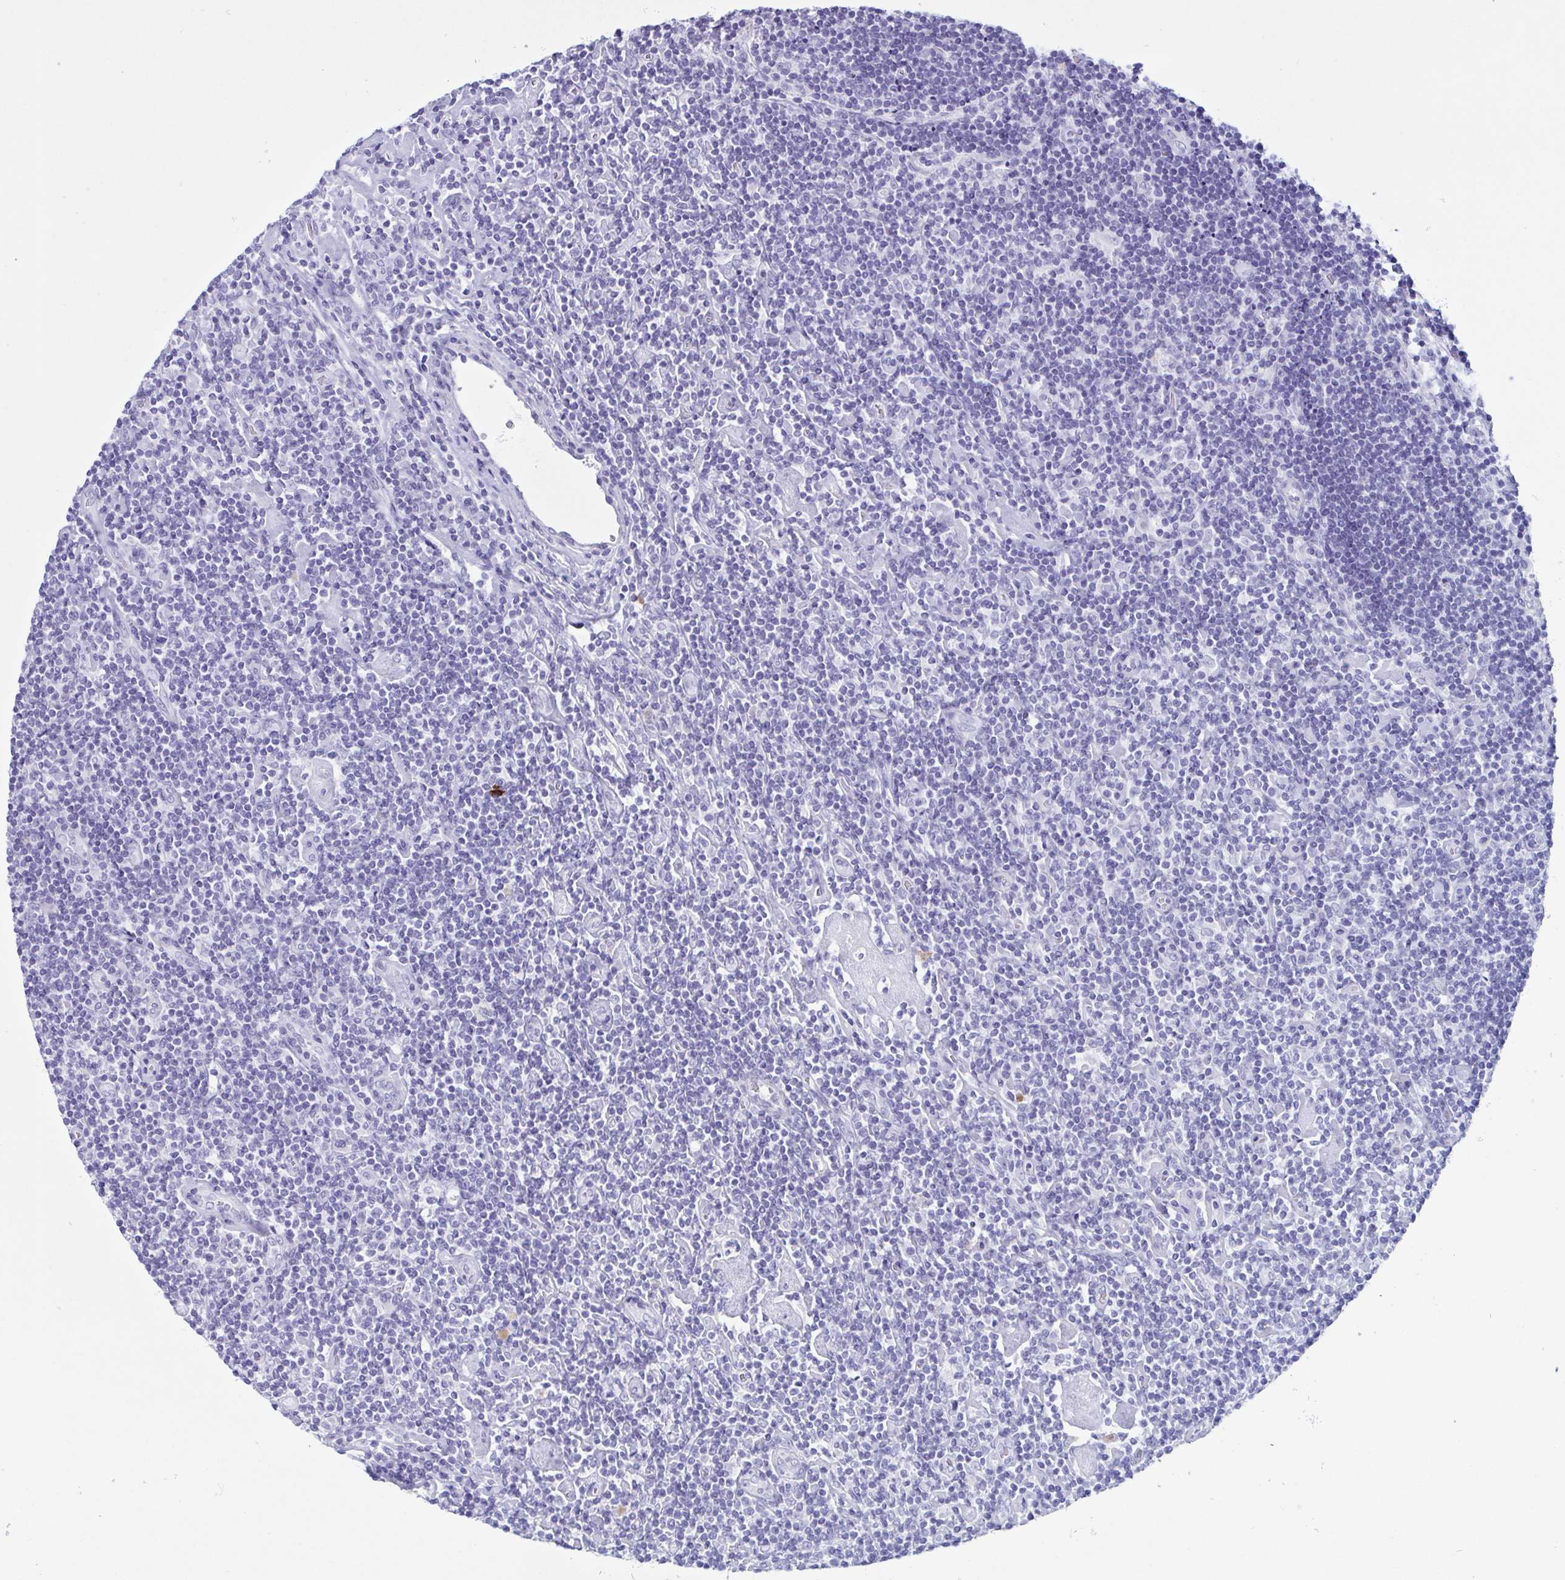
{"staining": {"intensity": "negative", "quantity": "none", "location": "none"}, "tissue": "lymphoma", "cell_type": "Tumor cells", "image_type": "cancer", "snomed": [{"axis": "morphology", "description": "Hodgkin's disease, NOS"}, {"axis": "topography", "description": "Lymph node"}], "caption": "Hodgkin's disease stained for a protein using IHC displays no staining tumor cells.", "gene": "LTF", "patient": {"sex": "male", "age": 40}}